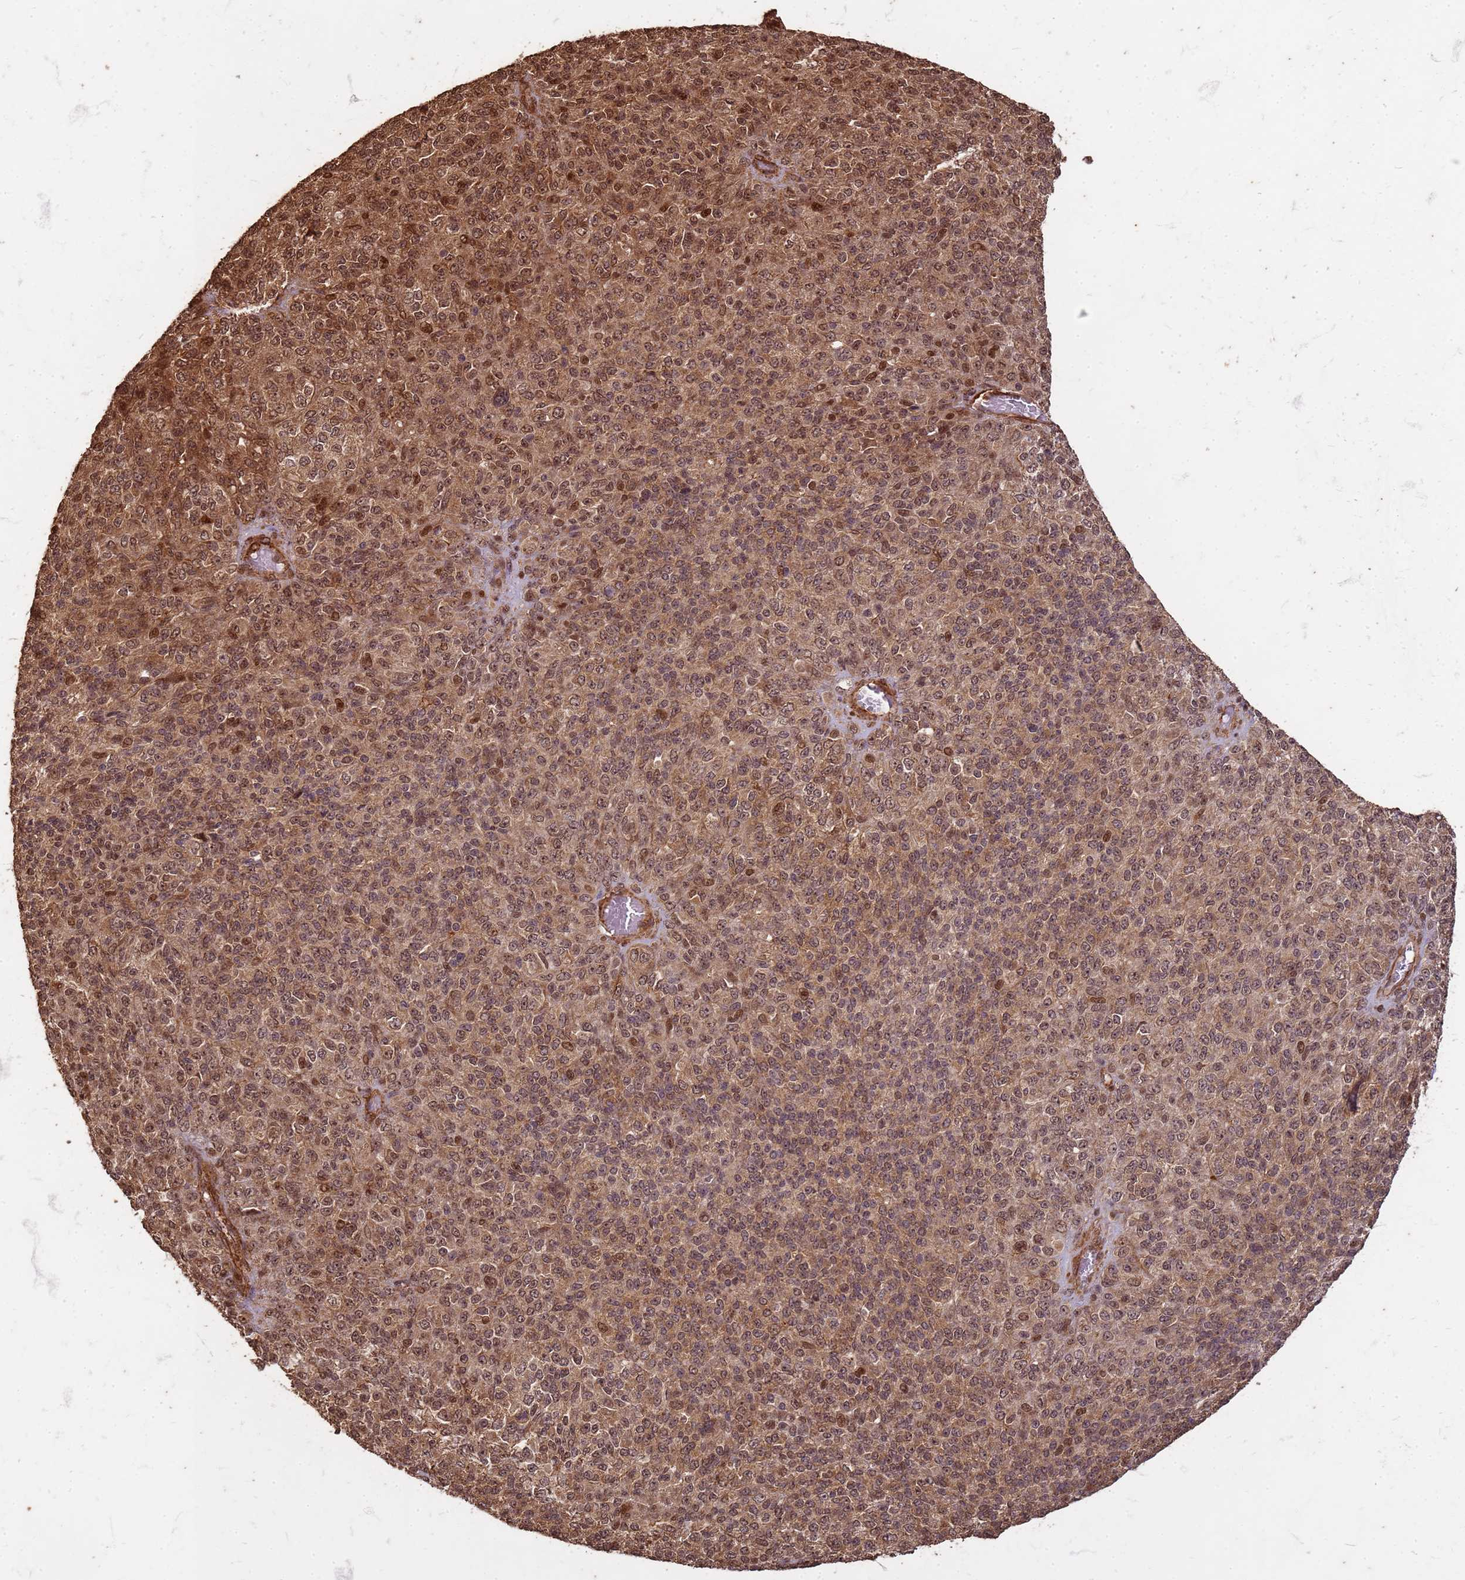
{"staining": {"intensity": "moderate", "quantity": ">75%", "location": "cytoplasmic/membranous,nuclear"}, "tissue": "melanoma", "cell_type": "Tumor cells", "image_type": "cancer", "snomed": [{"axis": "morphology", "description": "Malignant melanoma, Metastatic site"}, {"axis": "topography", "description": "Brain"}], "caption": "Tumor cells exhibit medium levels of moderate cytoplasmic/membranous and nuclear positivity in about >75% of cells in malignant melanoma (metastatic site).", "gene": "KIF26A", "patient": {"sex": "female", "age": 56}}